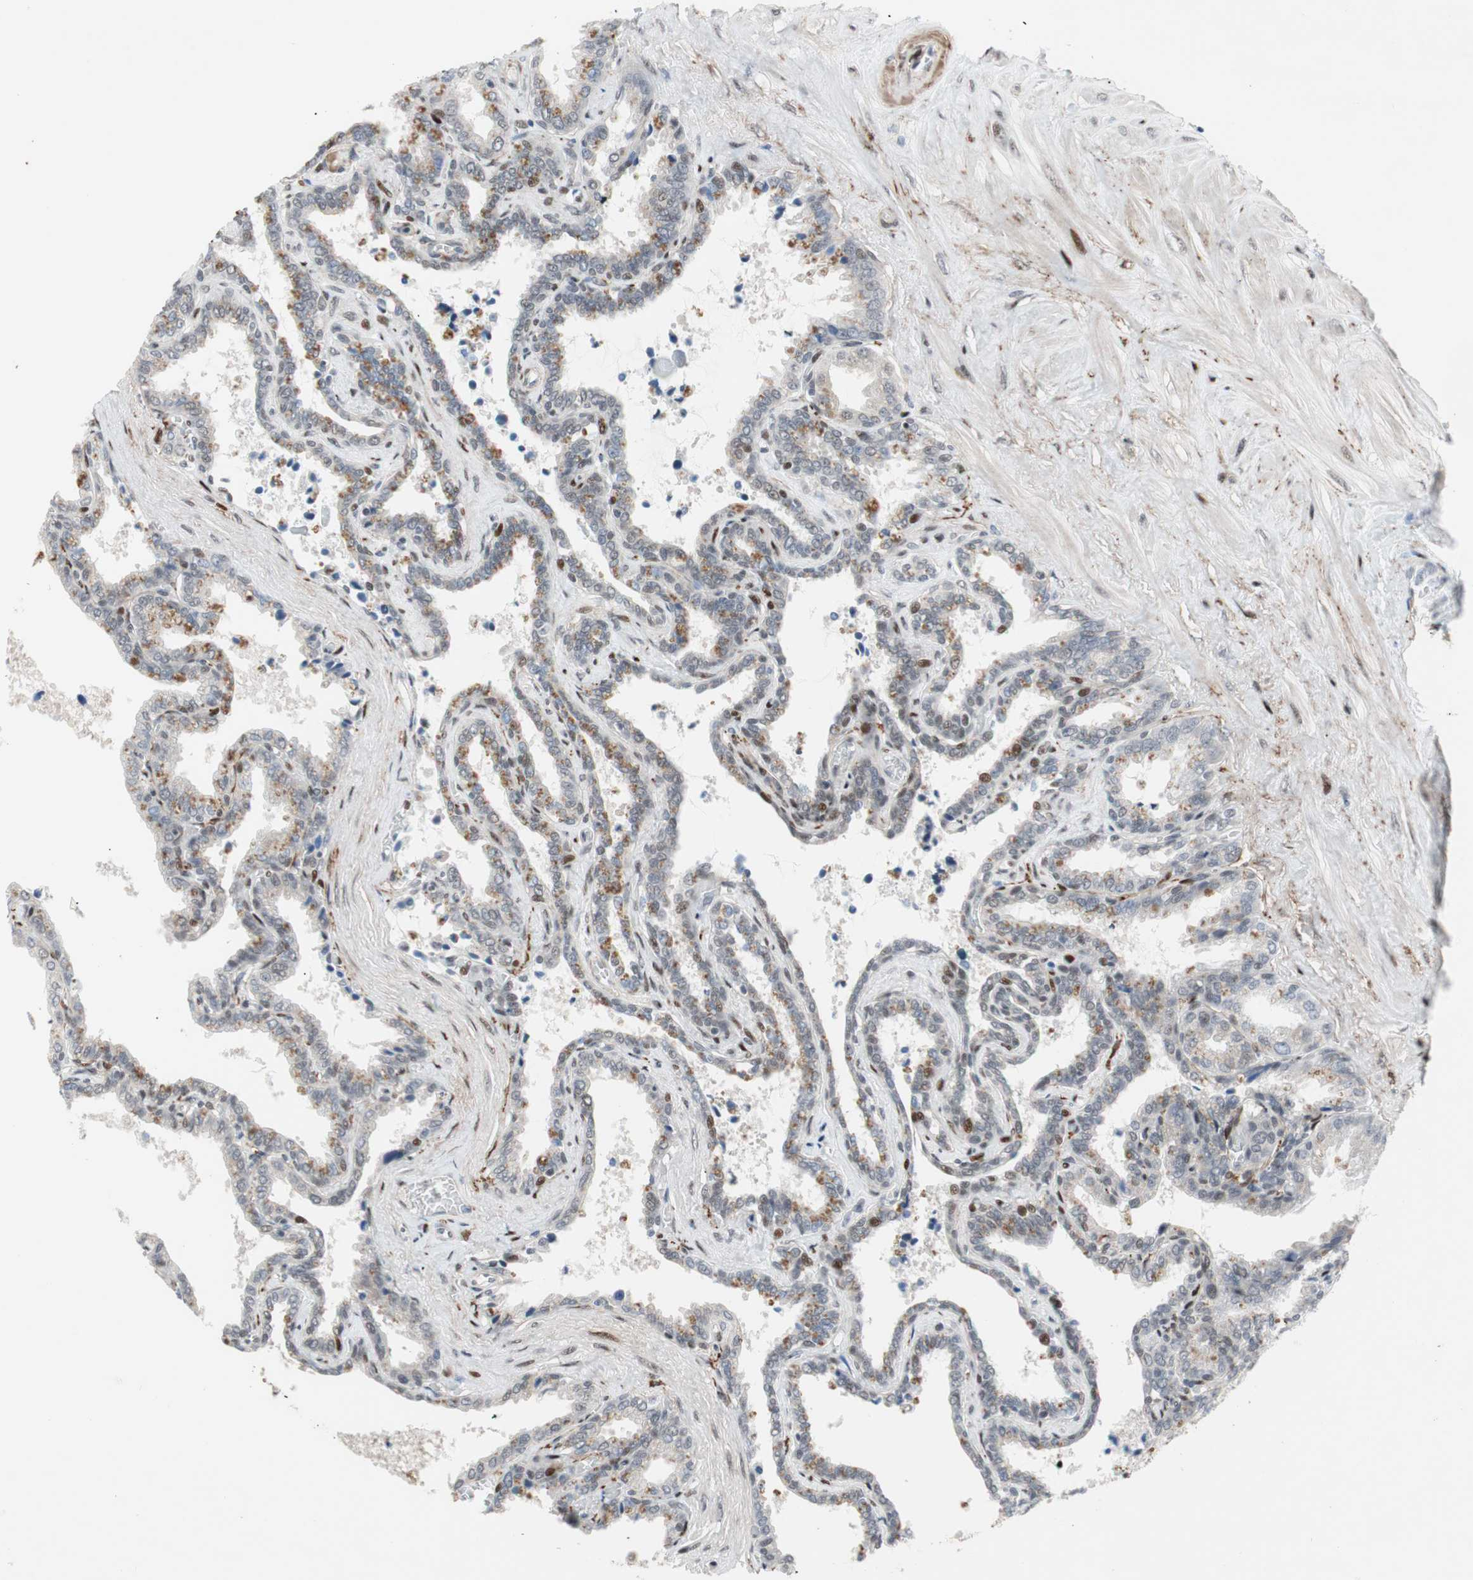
{"staining": {"intensity": "moderate", "quantity": "25%-75%", "location": "cytoplasmic/membranous"}, "tissue": "seminal vesicle", "cell_type": "Glandular cells", "image_type": "normal", "snomed": [{"axis": "morphology", "description": "Normal tissue, NOS"}, {"axis": "topography", "description": "Seminal veicle"}], "caption": "Immunohistochemical staining of normal human seminal vesicle exhibits 25%-75% levels of moderate cytoplasmic/membranous protein expression in about 25%-75% of glandular cells.", "gene": "FBXO44", "patient": {"sex": "male", "age": 46}}